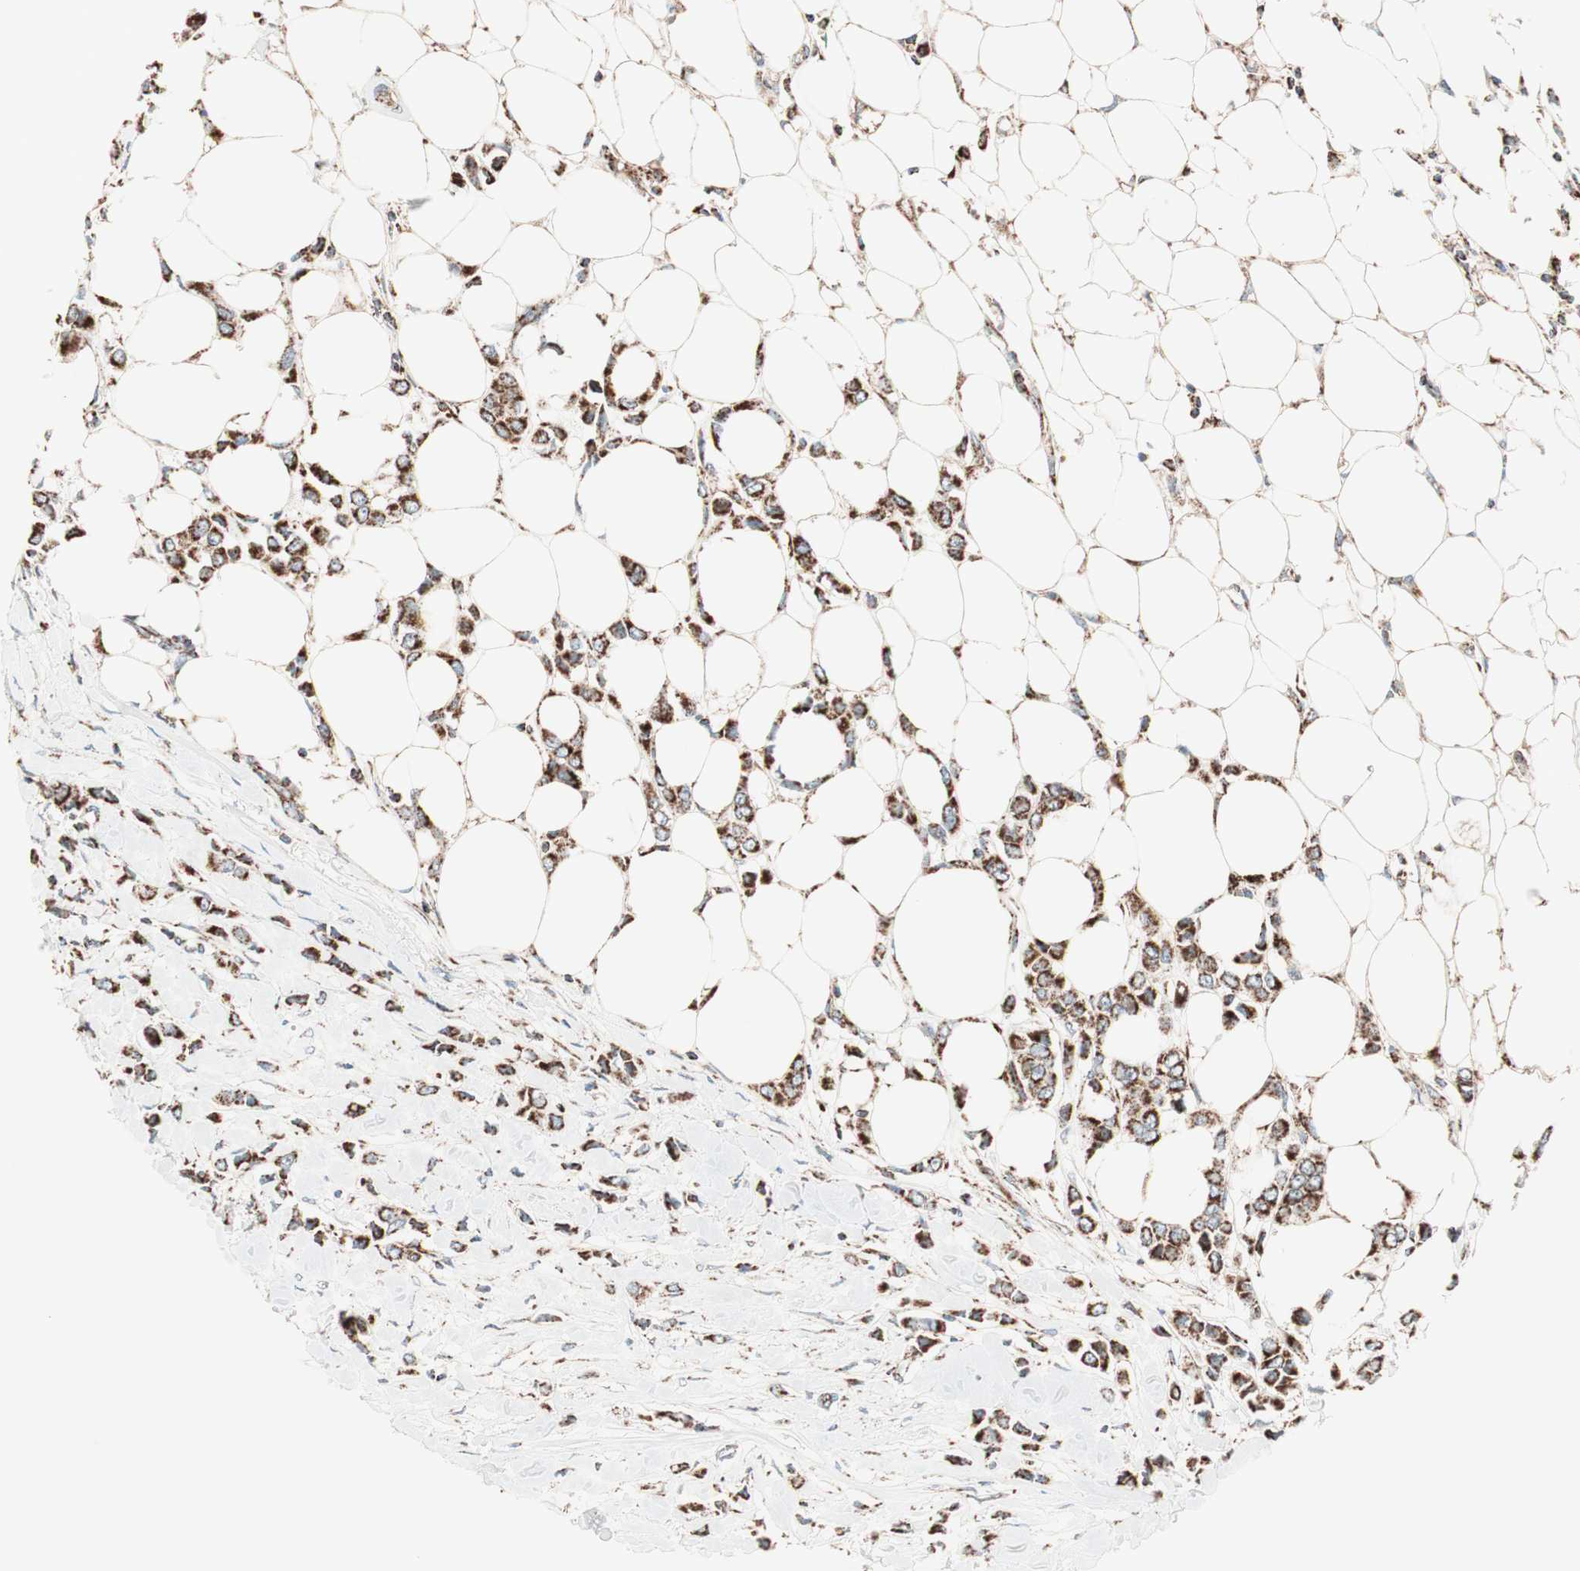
{"staining": {"intensity": "strong", "quantity": ">75%", "location": "cytoplasmic/membranous"}, "tissue": "breast cancer", "cell_type": "Tumor cells", "image_type": "cancer", "snomed": [{"axis": "morphology", "description": "Lobular carcinoma"}, {"axis": "topography", "description": "Breast"}], "caption": "An image showing strong cytoplasmic/membranous positivity in approximately >75% of tumor cells in breast cancer (lobular carcinoma), as visualized by brown immunohistochemical staining.", "gene": "TOMM22", "patient": {"sex": "female", "age": 51}}